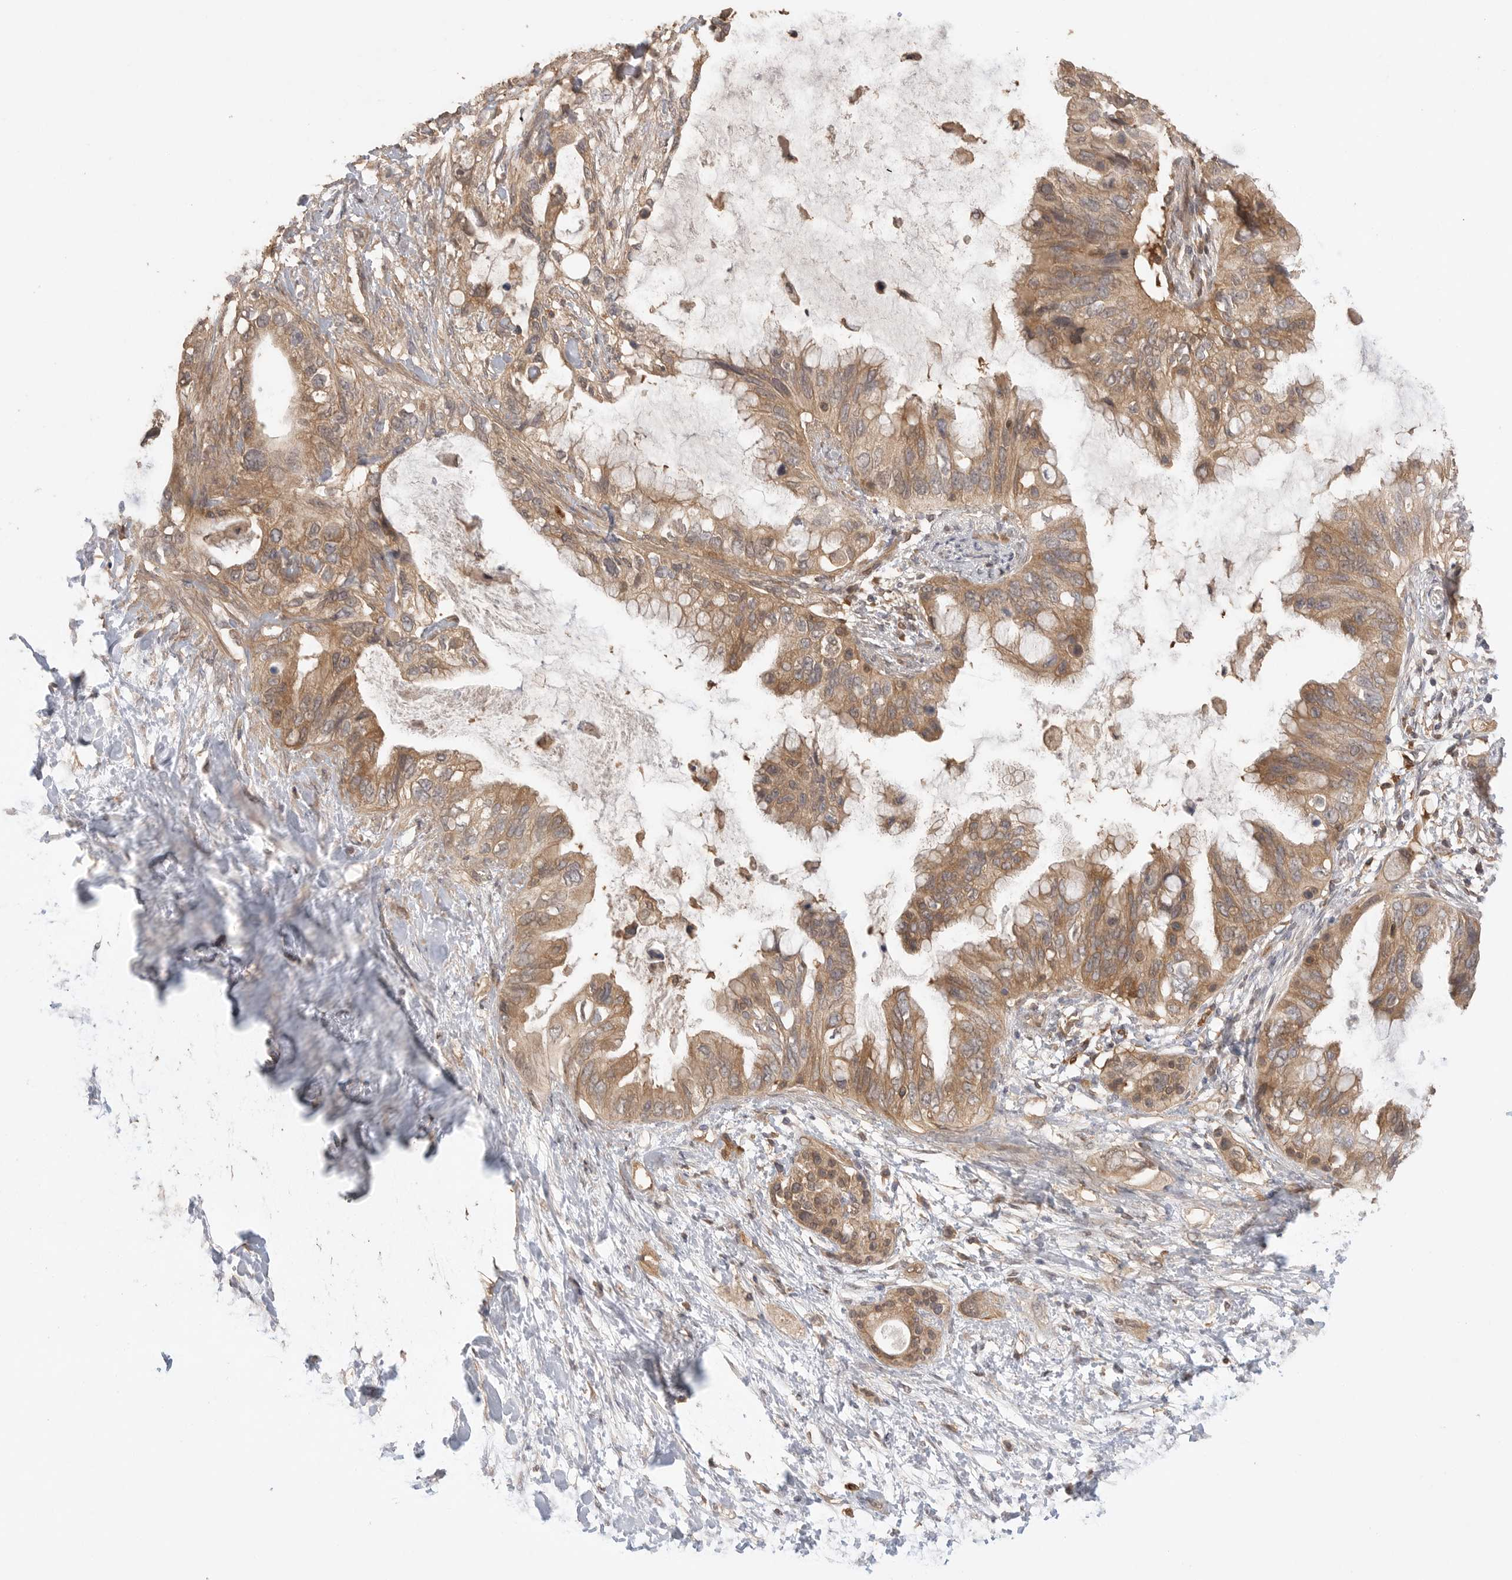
{"staining": {"intensity": "moderate", "quantity": ">75%", "location": "cytoplasmic/membranous"}, "tissue": "pancreatic cancer", "cell_type": "Tumor cells", "image_type": "cancer", "snomed": [{"axis": "morphology", "description": "Adenocarcinoma, NOS"}, {"axis": "topography", "description": "Pancreas"}], "caption": "Immunohistochemical staining of human pancreatic cancer reveals medium levels of moderate cytoplasmic/membranous expression in approximately >75% of tumor cells.", "gene": "MAP2K1", "patient": {"sex": "female", "age": 56}}